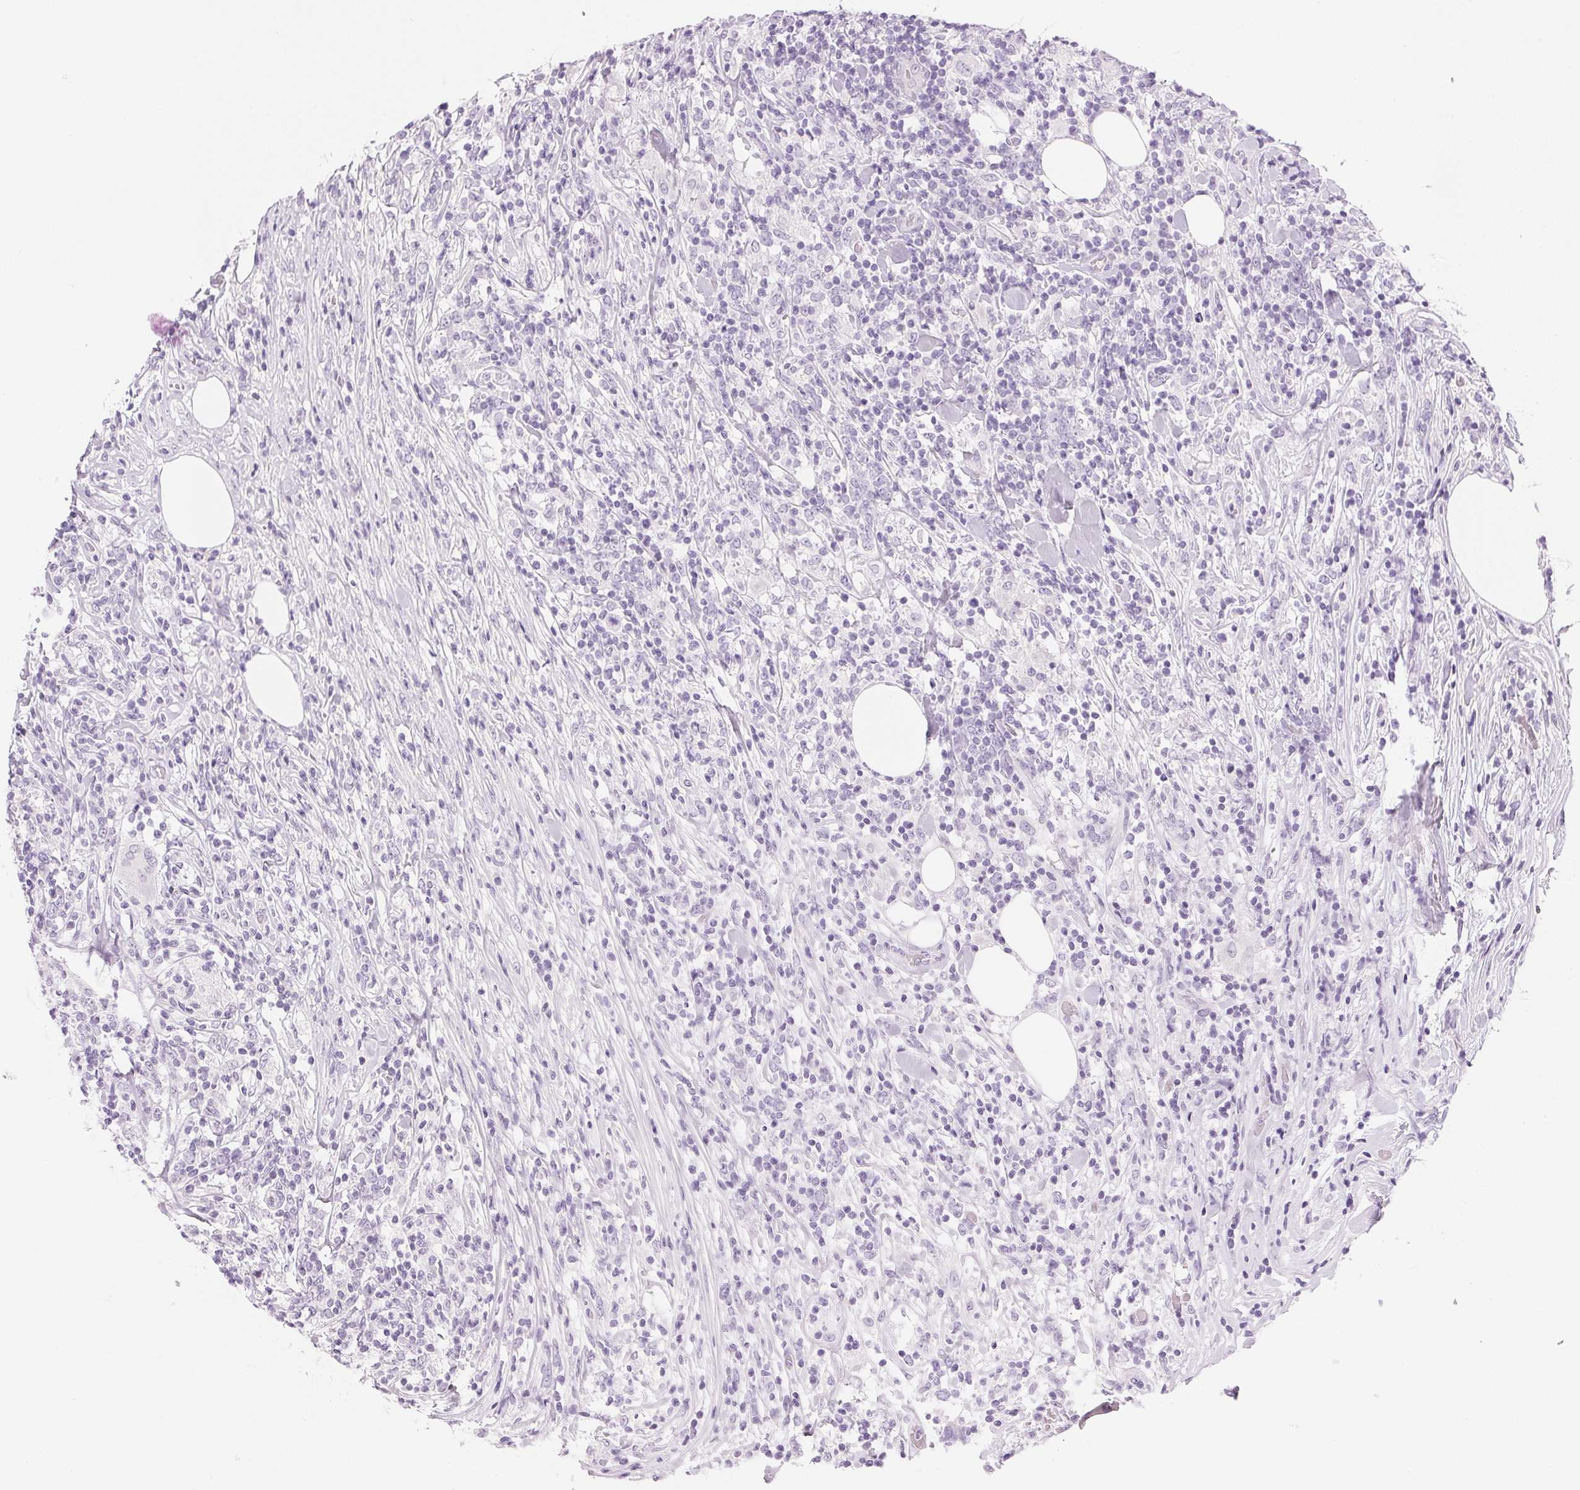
{"staining": {"intensity": "negative", "quantity": "none", "location": "none"}, "tissue": "lymphoma", "cell_type": "Tumor cells", "image_type": "cancer", "snomed": [{"axis": "morphology", "description": "Malignant lymphoma, non-Hodgkin's type, High grade"}, {"axis": "topography", "description": "Lymph node"}], "caption": "The immunohistochemistry (IHC) histopathology image has no significant positivity in tumor cells of lymphoma tissue.", "gene": "IGFBP1", "patient": {"sex": "female", "age": 84}}